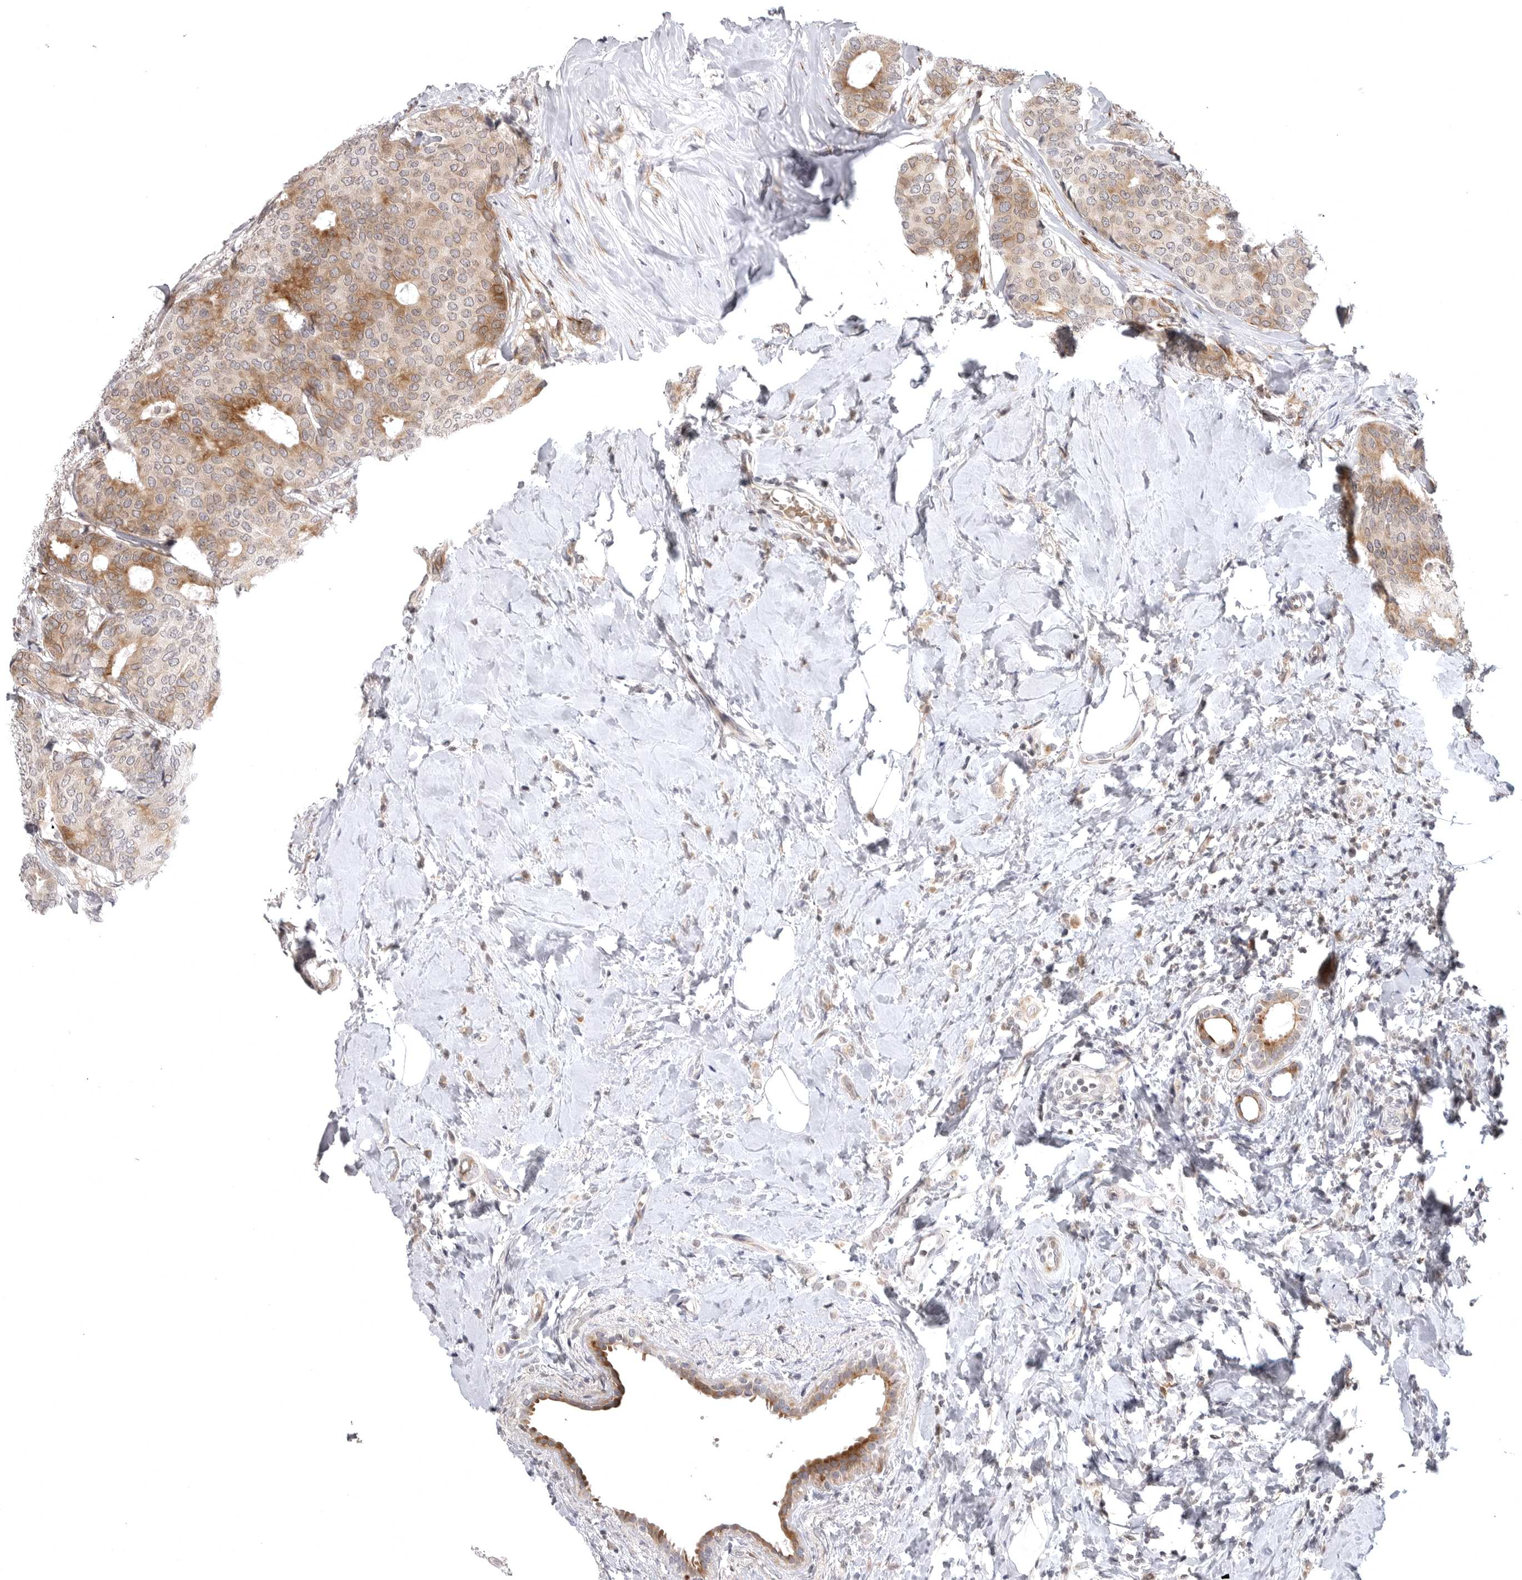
{"staining": {"intensity": "moderate", "quantity": ">75%", "location": "cytoplasmic/membranous"}, "tissue": "breast cancer", "cell_type": "Tumor cells", "image_type": "cancer", "snomed": [{"axis": "morphology", "description": "Lobular carcinoma"}, {"axis": "topography", "description": "Breast"}], "caption": "Protein staining of lobular carcinoma (breast) tissue shows moderate cytoplasmic/membranous positivity in approximately >75% of tumor cells. (Brightfield microscopy of DAB IHC at high magnification).", "gene": "CD300LD", "patient": {"sex": "female", "age": 47}}